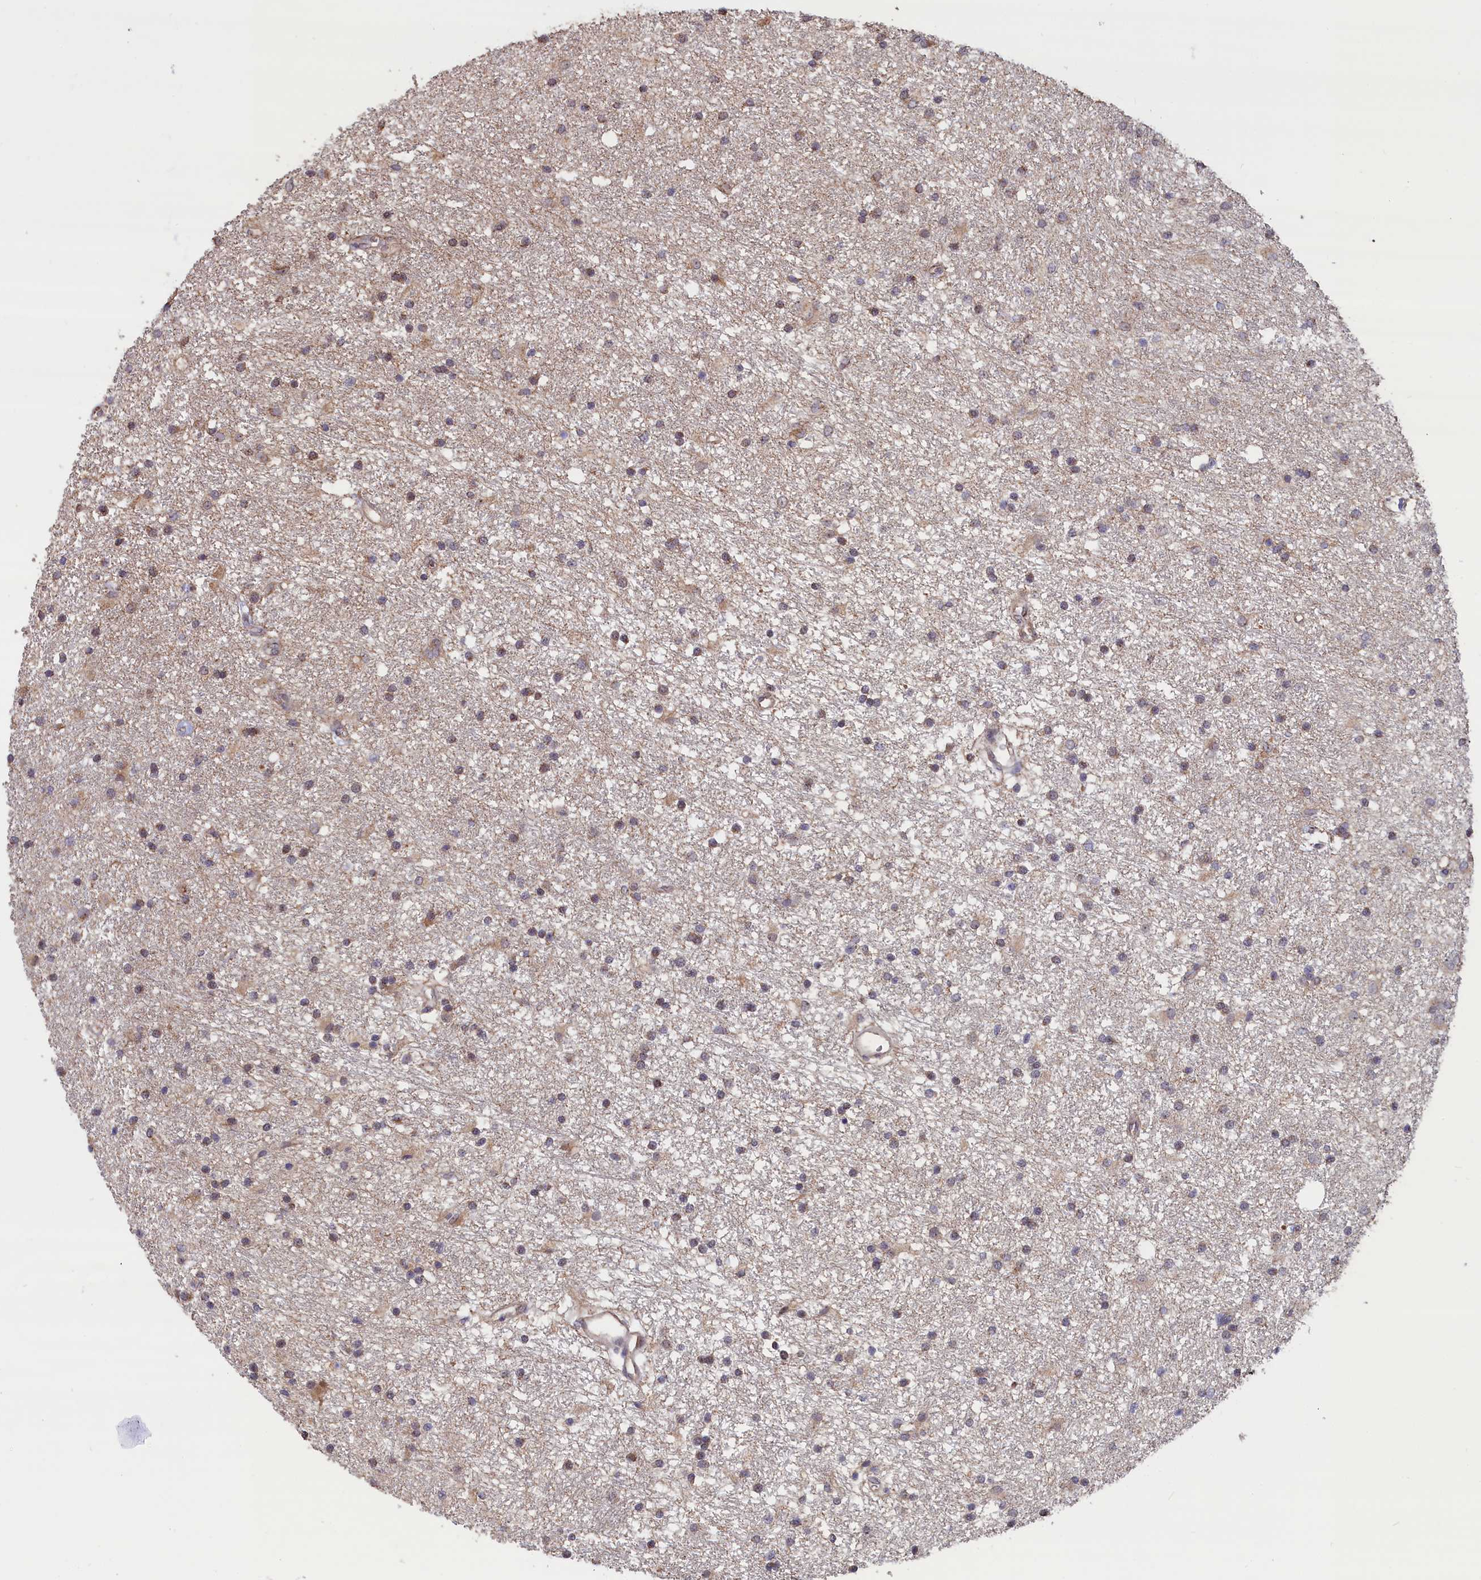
{"staining": {"intensity": "weak", "quantity": "<25%", "location": "cytoplasmic/membranous"}, "tissue": "glioma", "cell_type": "Tumor cells", "image_type": "cancer", "snomed": [{"axis": "morphology", "description": "Glioma, malignant, High grade"}, {"axis": "topography", "description": "Brain"}], "caption": "High power microscopy image of an immunohistochemistry image of glioma, revealing no significant expression in tumor cells. (DAB immunohistochemistry (IHC), high magnification).", "gene": "ZNF816", "patient": {"sex": "male", "age": 77}}